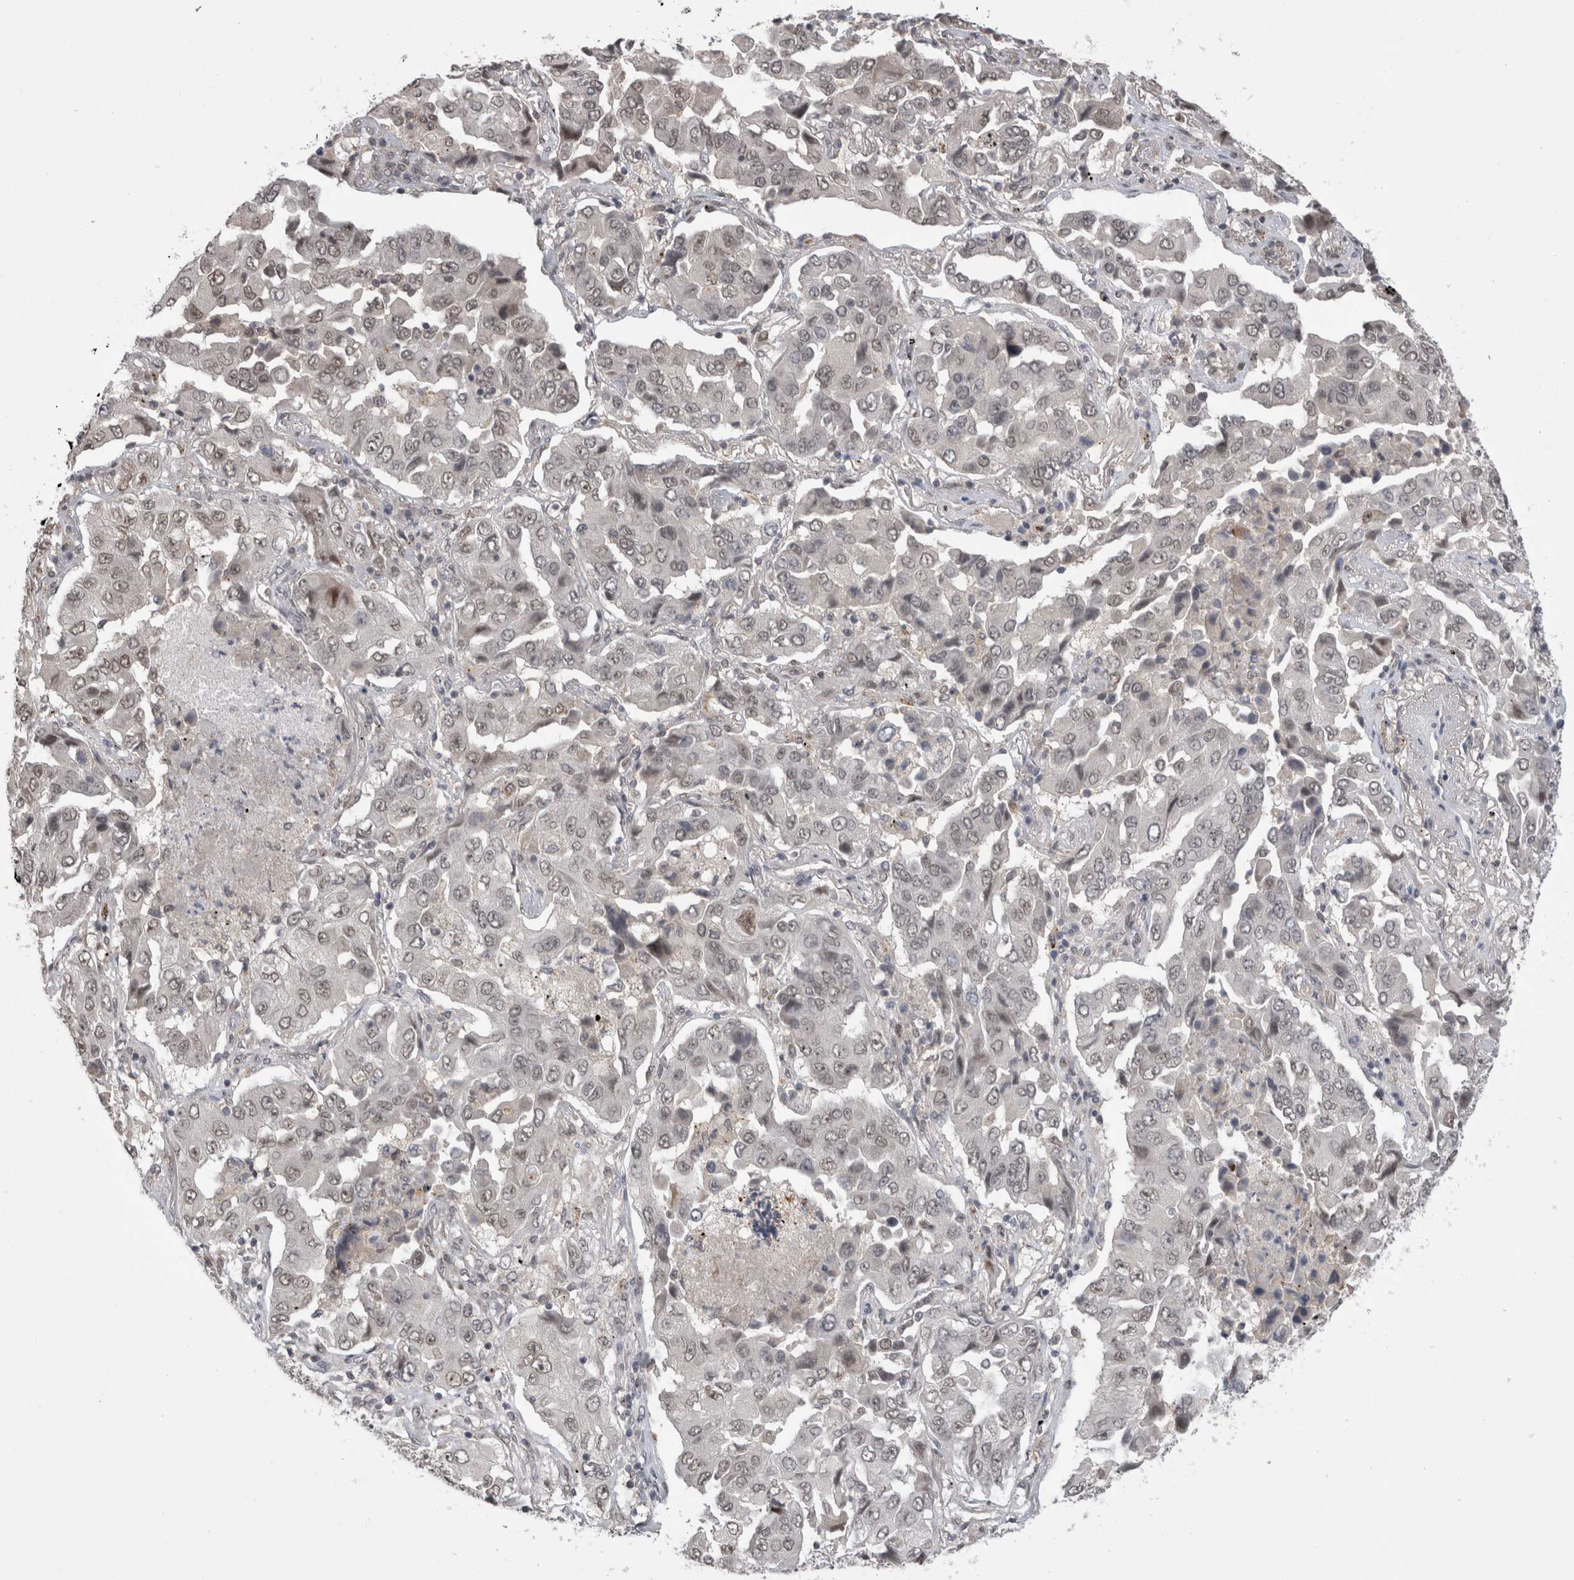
{"staining": {"intensity": "weak", "quantity": "25%-75%", "location": "nuclear"}, "tissue": "lung cancer", "cell_type": "Tumor cells", "image_type": "cancer", "snomed": [{"axis": "morphology", "description": "Adenocarcinoma, NOS"}, {"axis": "topography", "description": "Lung"}], "caption": "Adenocarcinoma (lung) was stained to show a protein in brown. There is low levels of weak nuclear expression in approximately 25%-75% of tumor cells.", "gene": "MTBP", "patient": {"sex": "female", "age": 65}}